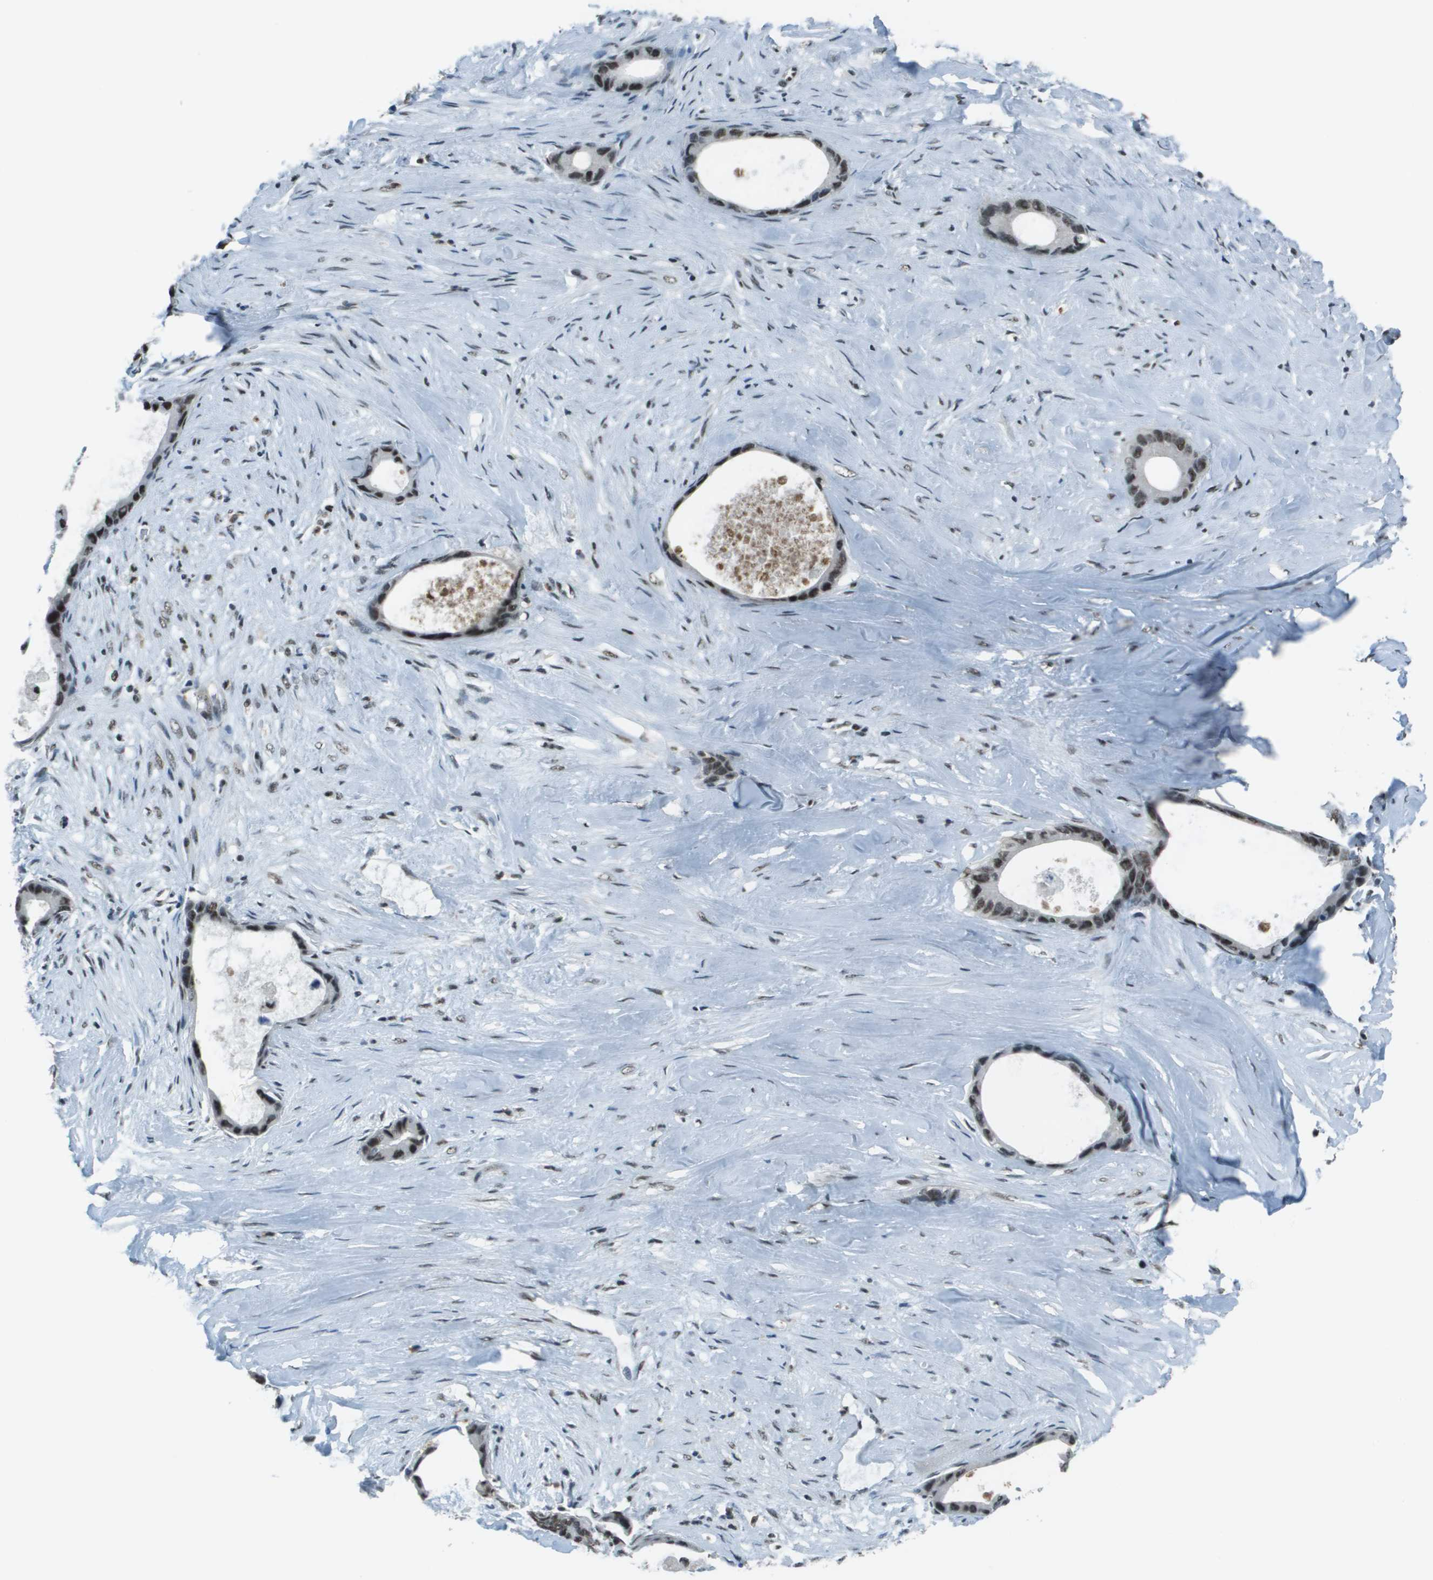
{"staining": {"intensity": "moderate", "quantity": ">75%", "location": "nuclear"}, "tissue": "liver cancer", "cell_type": "Tumor cells", "image_type": "cancer", "snomed": [{"axis": "morphology", "description": "Cholangiocarcinoma"}, {"axis": "topography", "description": "Liver"}], "caption": "IHC photomicrograph of human liver cancer (cholangiocarcinoma) stained for a protein (brown), which displays medium levels of moderate nuclear expression in about >75% of tumor cells.", "gene": "DEPDC1", "patient": {"sex": "female", "age": 55}}